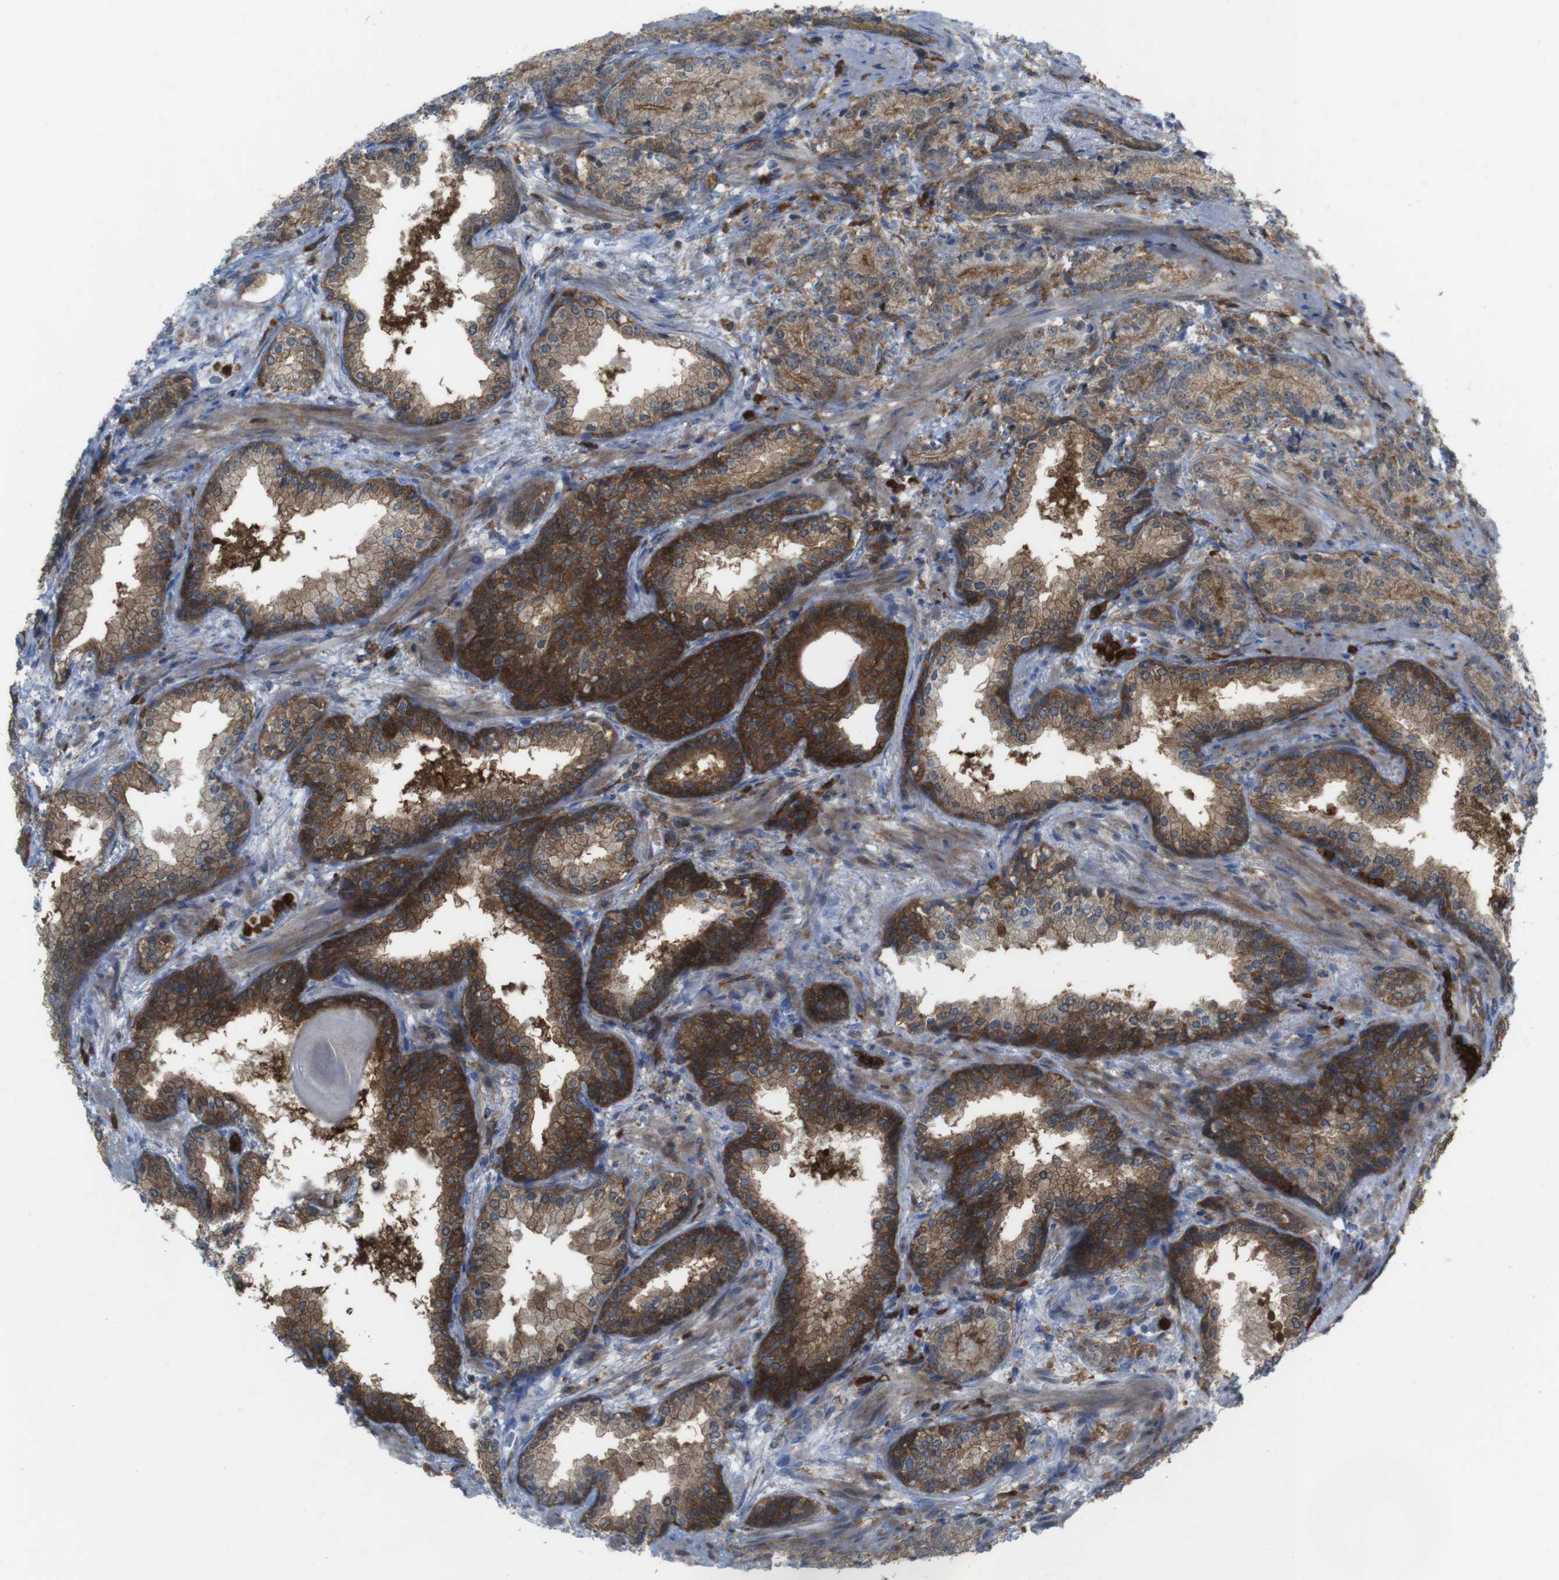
{"staining": {"intensity": "moderate", "quantity": "25%-75%", "location": "cytoplasmic/membranous"}, "tissue": "prostate cancer", "cell_type": "Tumor cells", "image_type": "cancer", "snomed": [{"axis": "morphology", "description": "Adenocarcinoma, High grade"}, {"axis": "topography", "description": "Prostate"}], "caption": "Prostate cancer stained with a brown dye reveals moderate cytoplasmic/membranous positive expression in approximately 25%-75% of tumor cells.", "gene": "PRKCD", "patient": {"sex": "male", "age": 61}}